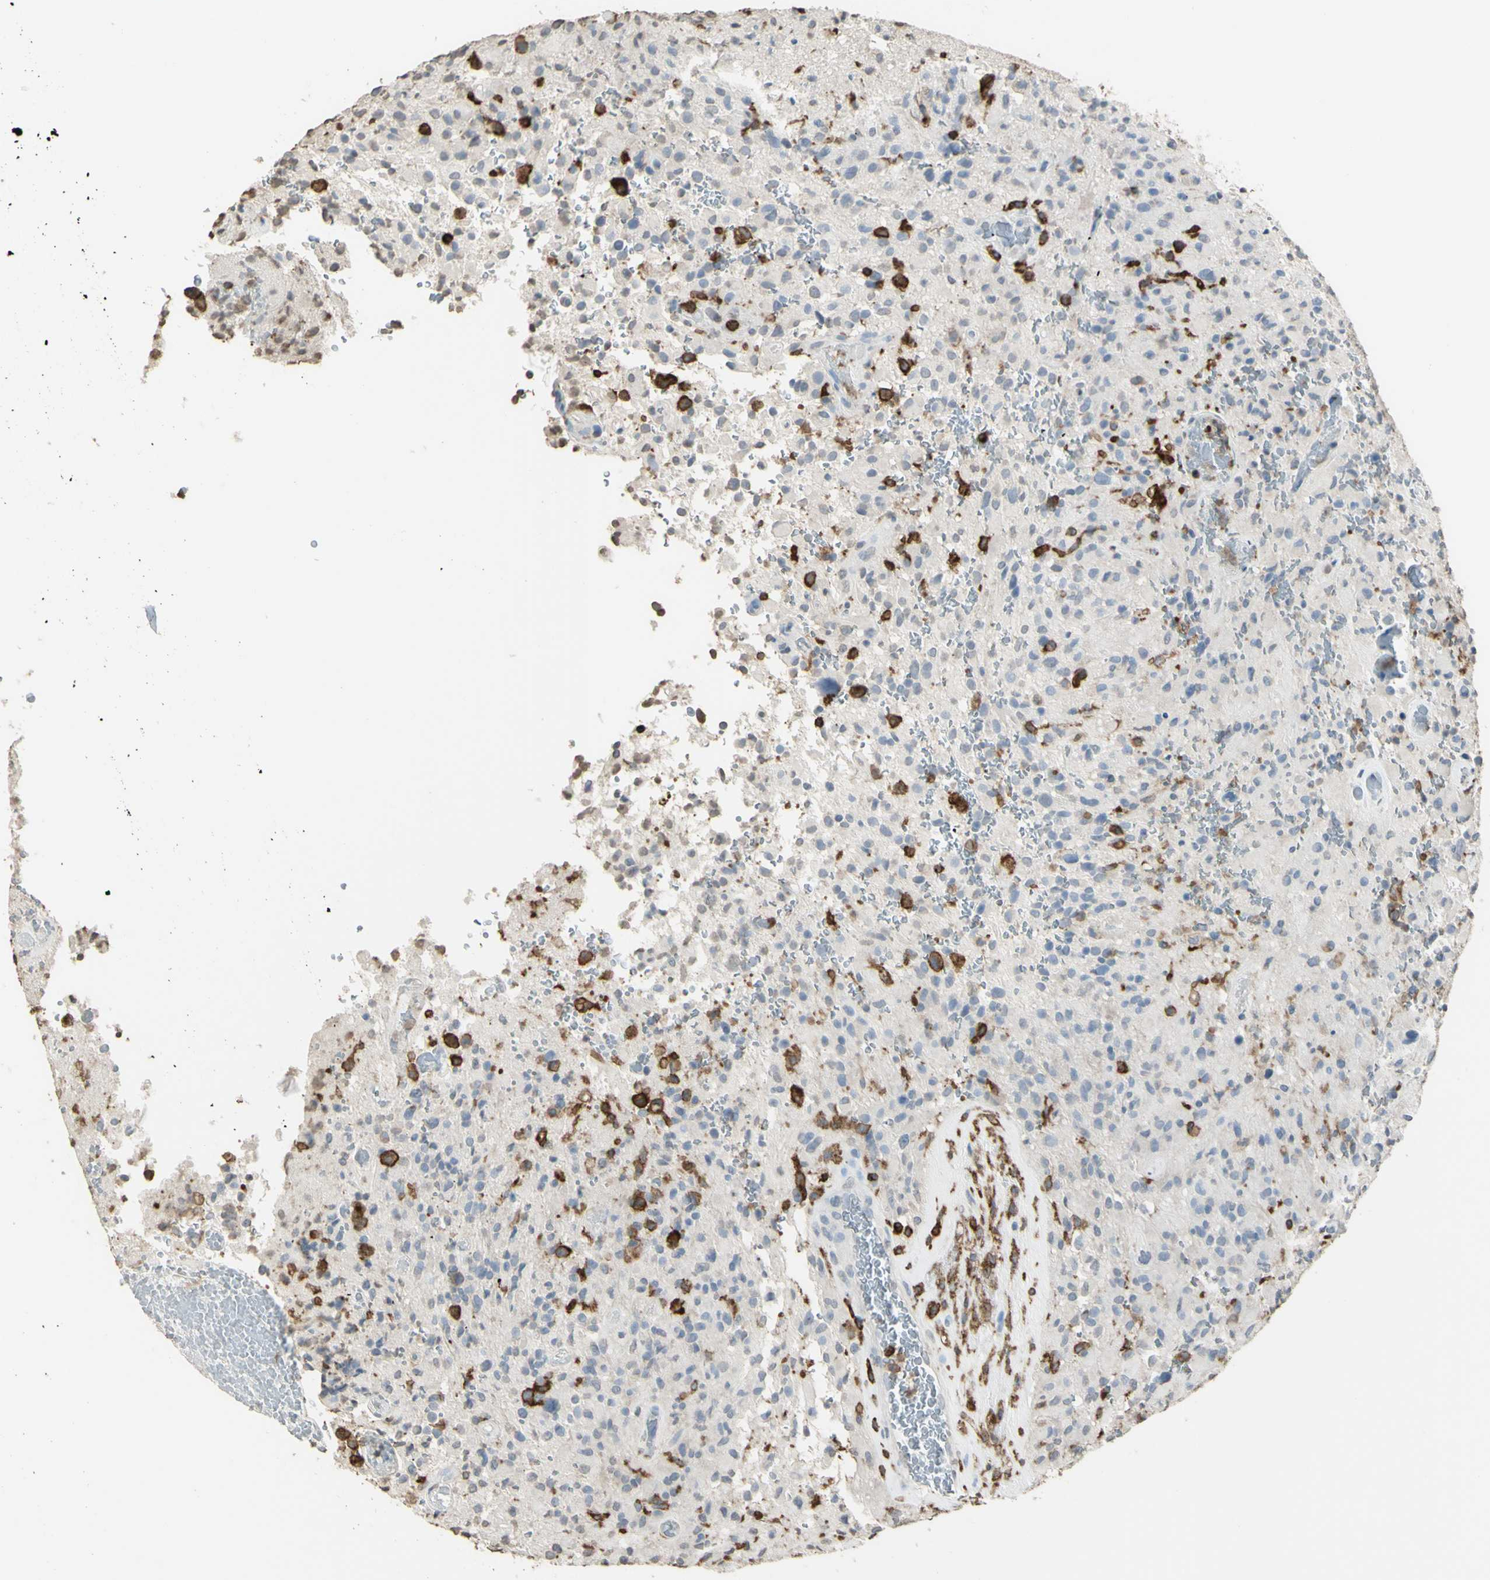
{"staining": {"intensity": "strong", "quantity": "<25%", "location": "cytoplasmic/membranous"}, "tissue": "glioma", "cell_type": "Tumor cells", "image_type": "cancer", "snomed": [{"axis": "morphology", "description": "Glioma, malignant, High grade"}, {"axis": "topography", "description": "Brain"}], "caption": "Immunohistochemistry (IHC) (DAB) staining of human glioma displays strong cytoplasmic/membranous protein positivity in about <25% of tumor cells.", "gene": "PSTPIP1", "patient": {"sex": "male", "age": 71}}